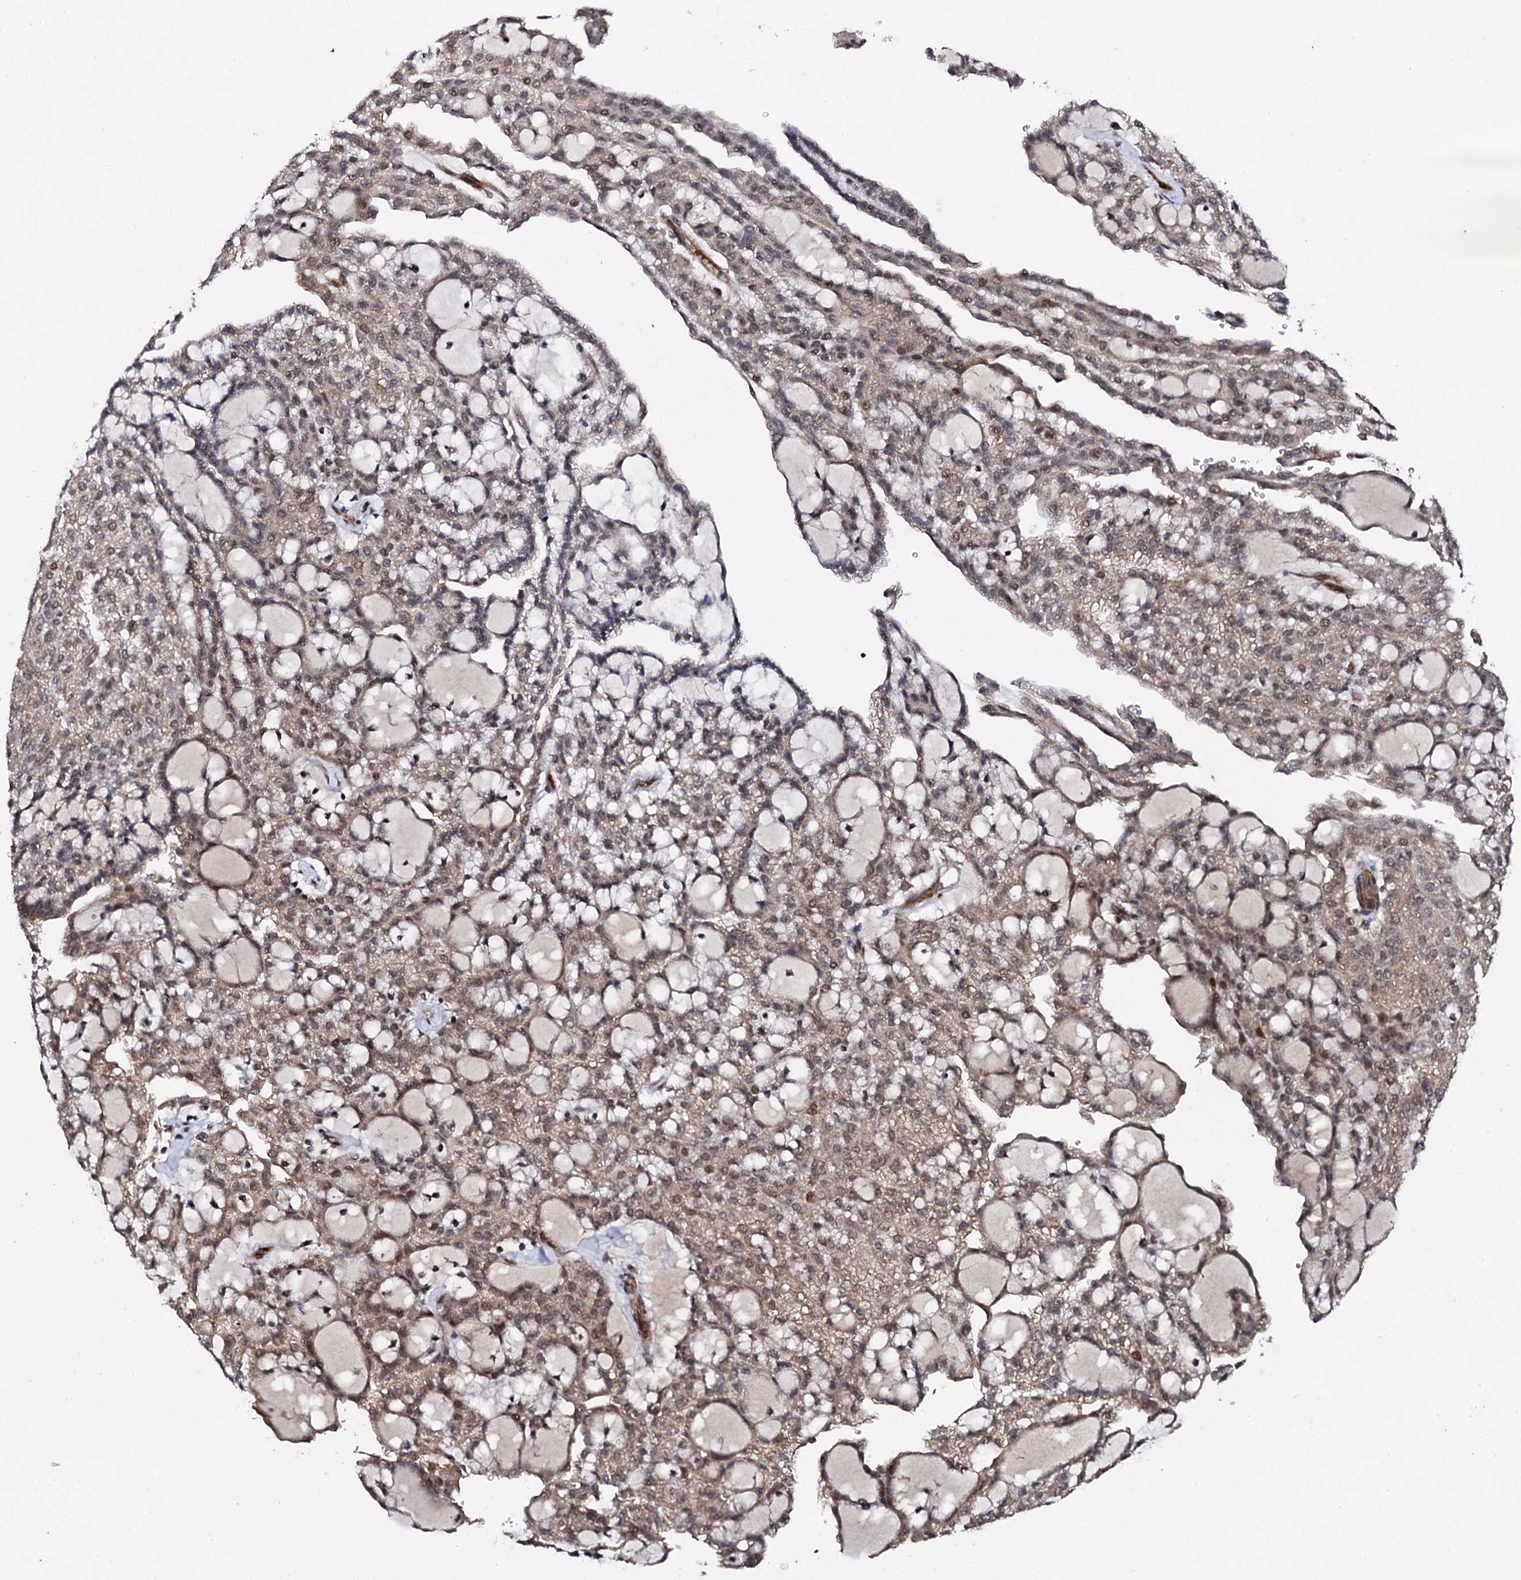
{"staining": {"intensity": "weak", "quantity": ">75%", "location": "cytoplasmic/membranous,nuclear"}, "tissue": "renal cancer", "cell_type": "Tumor cells", "image_type": "cancer", "snomed": [{"axis": "morphology", "description": "Adenocarcinoma, NOS"}, {"axis": "topography", "description": "Kidney"}], "caption": "Immunohistochemistry staining of renal cancer (adenocarcinoma), which demonstrates low levels of weak cytoplasmic/membranous and nuclear positivity in about >75% of tumor cells indicating weak cytoplasmic/membranous and nuclear protein staining. The staining was performed using DAB (3,3'-diaminobenzidine) (brown) for protein detection and nuclei were counterstained in hematoxylin (blue).", "gene": "FAM111A", "patient": {"sex": "male", "age": 63}}